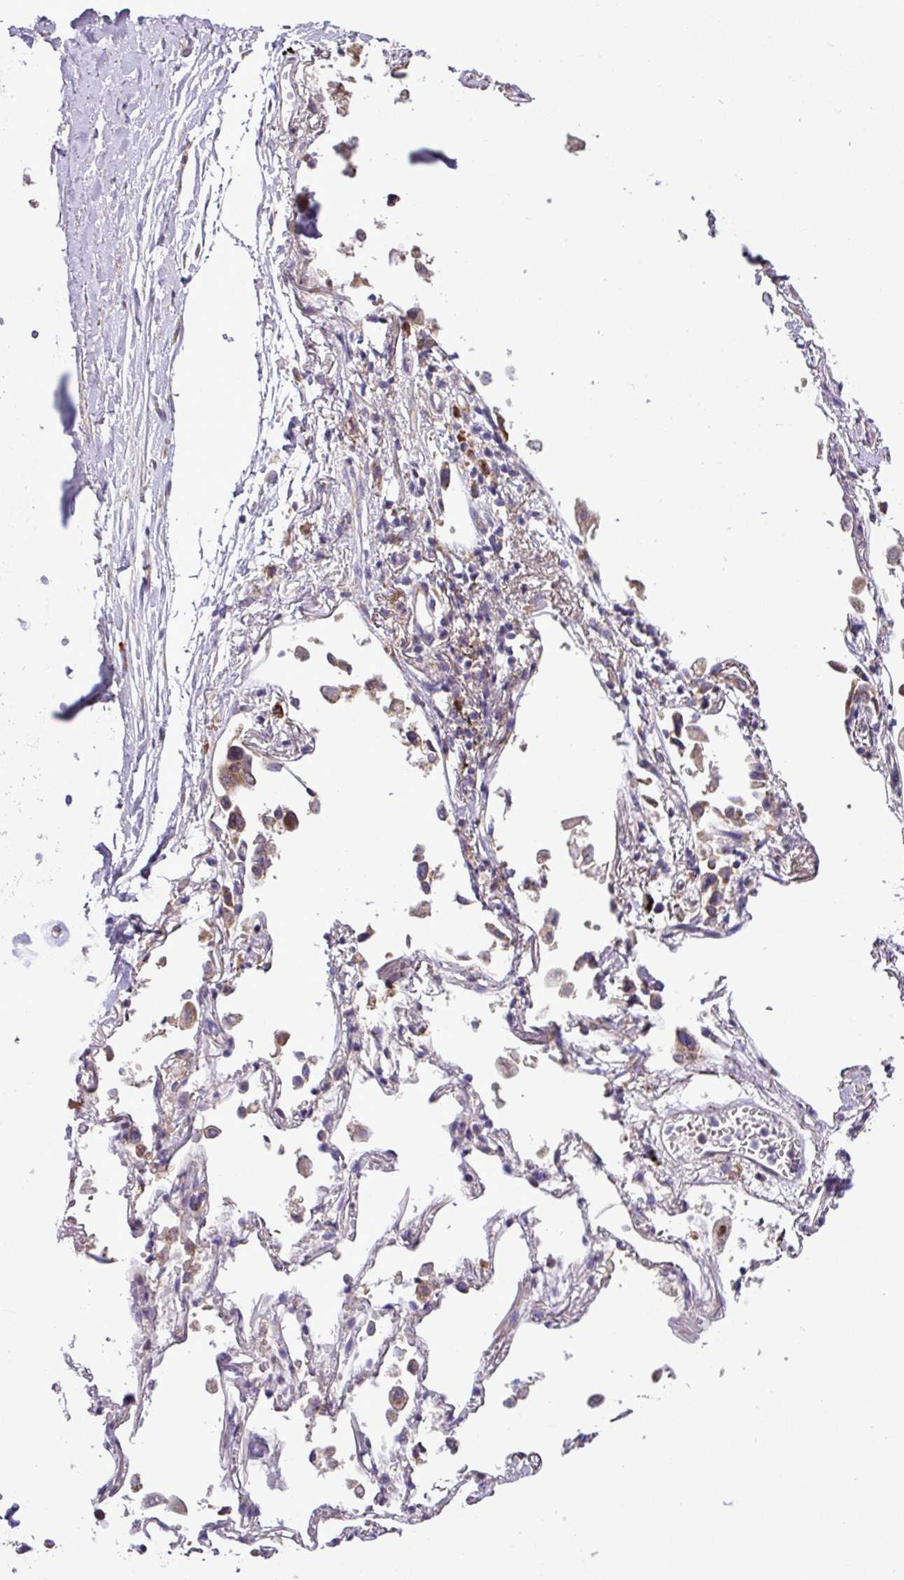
{"staining": {"intensity": "moderate", "quantity": "<25%", "location": "cytoplasmic/membranous"}, "tissue": "soft tissue", "cell_type": "Chondrocytes", "image_type": "normal", "snomed": [{"axis": "morphology", "description": "Normal tissue, NOS"}, {"axis": "topography", "description": "Cartilage tissue"}], "caption": "Protein staining of normal soft tissue displays moderate cytoplasmic/membranous expression in about <25% of chondrocytes.", "gene": "RPL13", "patient": {"sex": "male", "age": 73}}